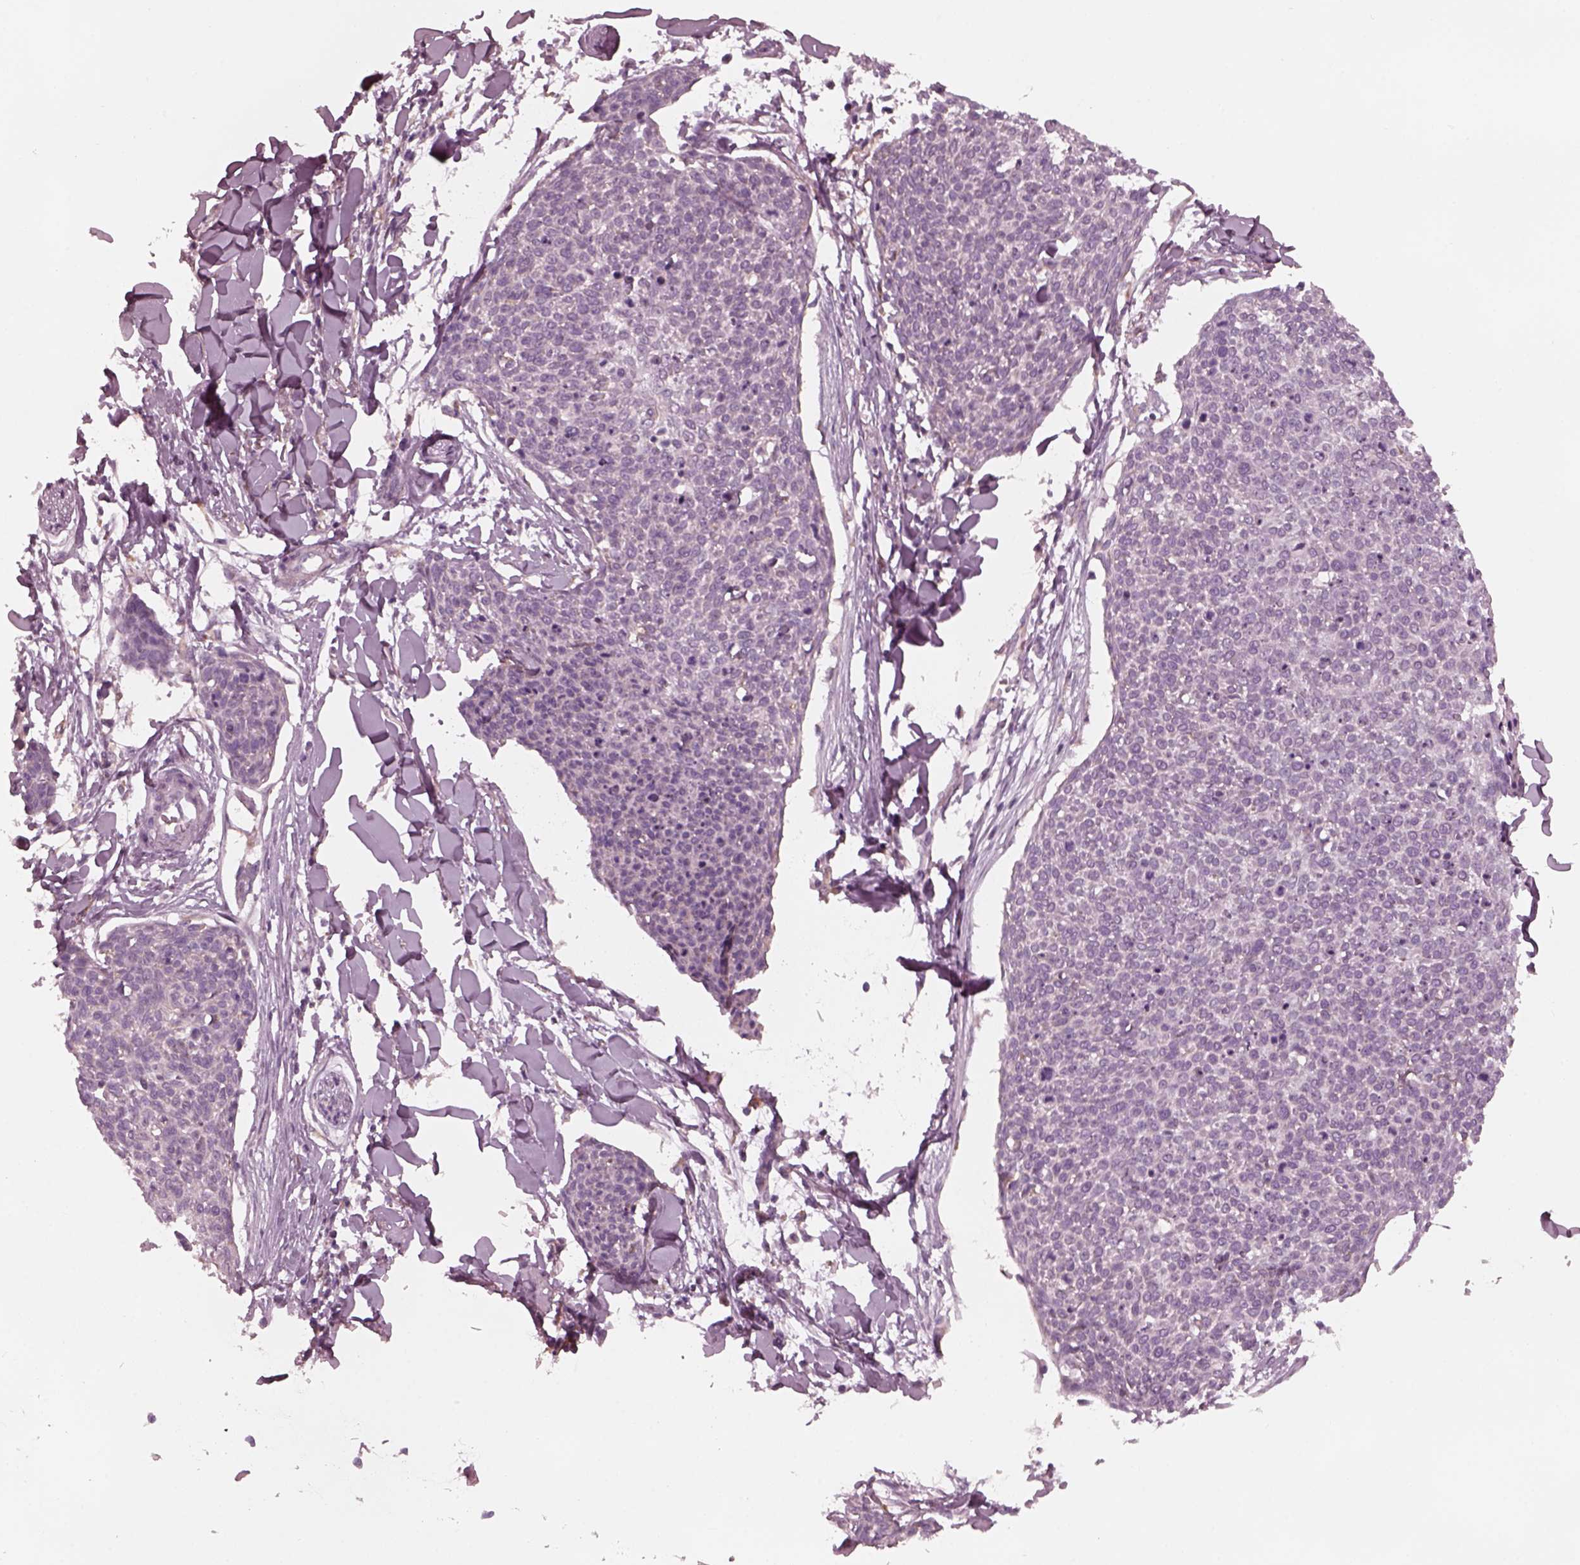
{"staining": {"intensity": "negative", "quantity": "none", "location": "none"}, "tissue": "skin cancer", "cell_type": "Tumor cells", "image_type": "cancer", "snomed": [{"axis": "morphology", "description": "Squamous cell carcinoma, NOS"}, {"axis": "topography", "description": "Skin"}, {"axis": "topography", "description": "Vulva"}], "caption": "Immunohistochemistry image of human squamous cell carcinoma (skin) stained for a protein (brown), which displays no expression in tumor cells.", "gene": "CELSR3", "patient": {"sex": "female", "age": 75}}